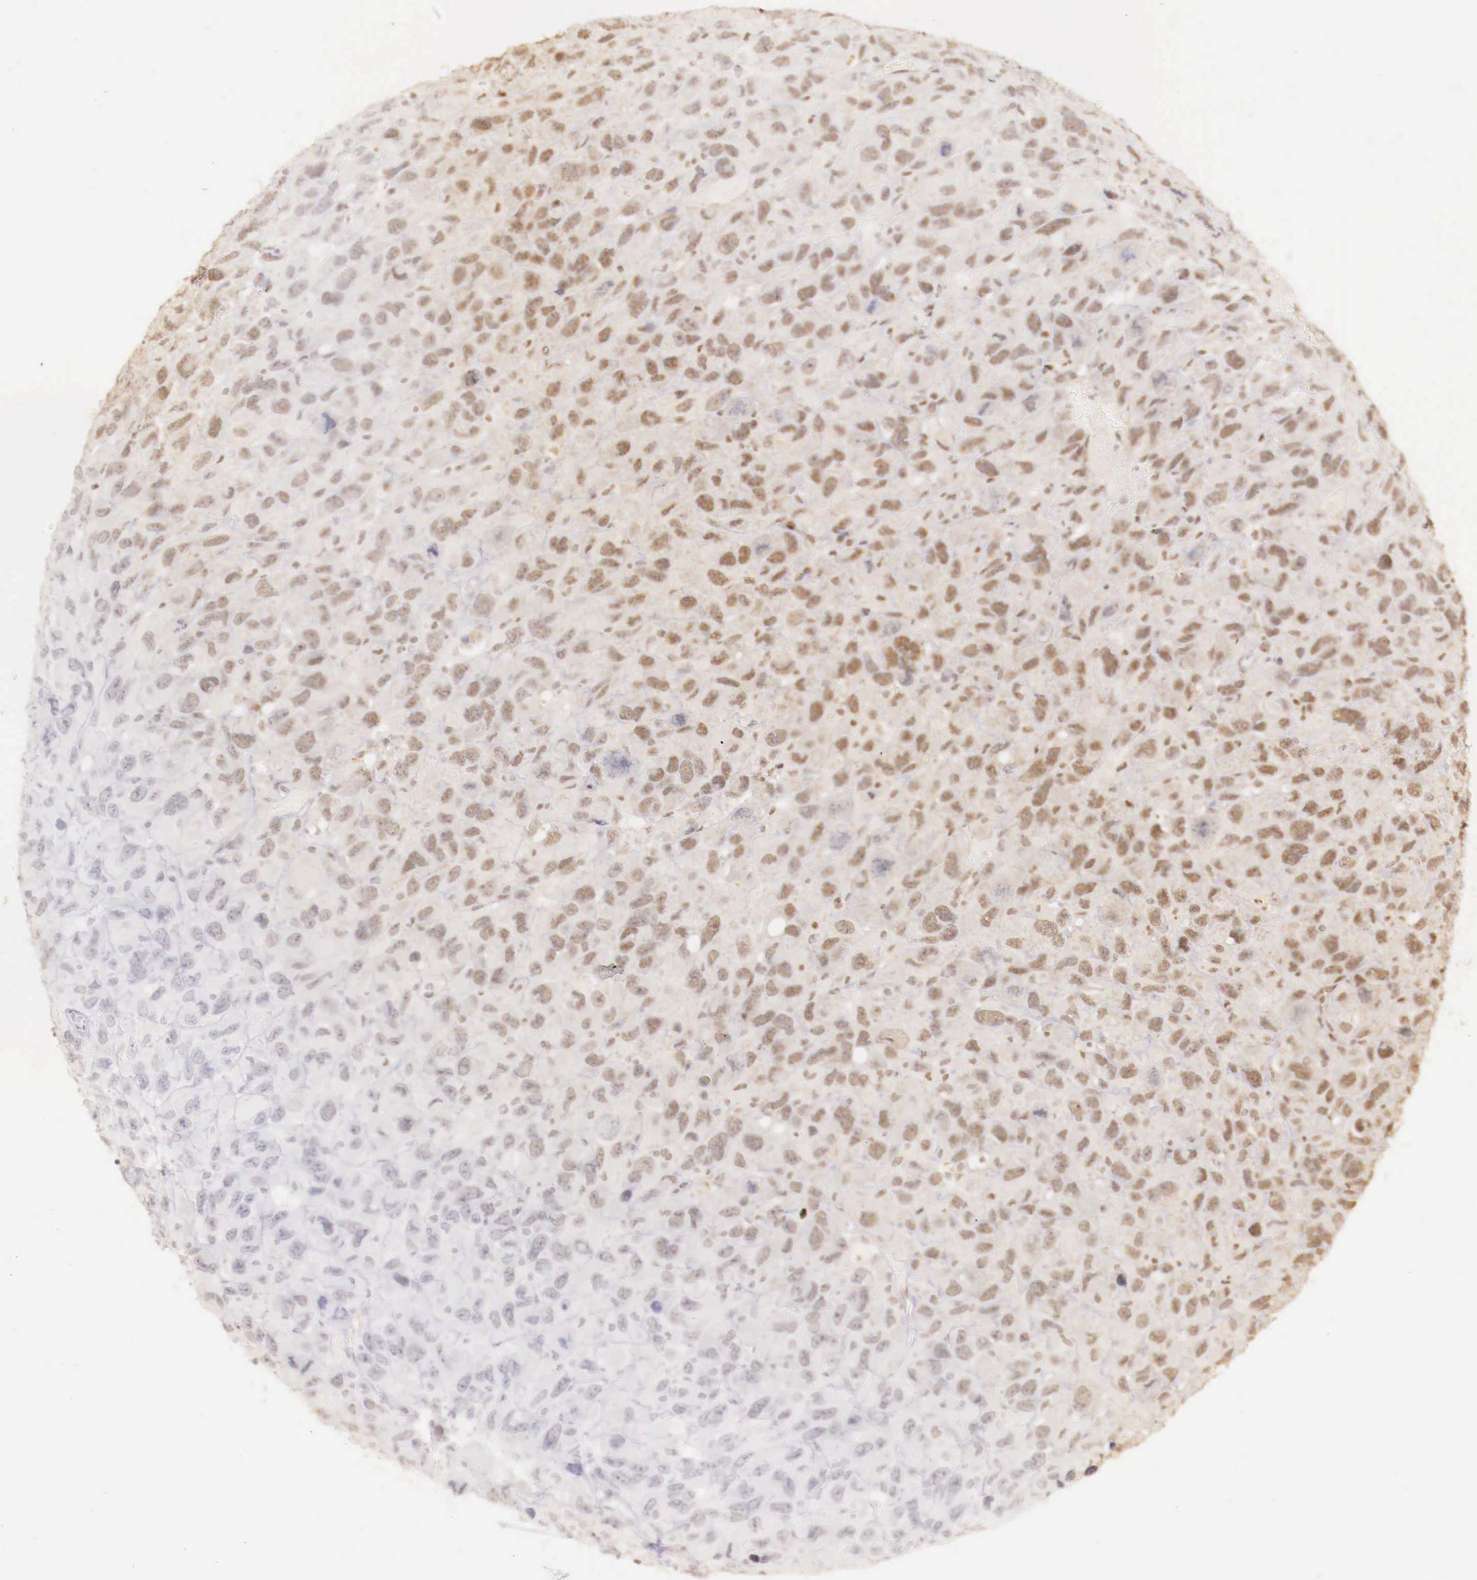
{"staining": {"intensity": "weak", "quantity": "25%-75%", "location": "nuclear"}, "tissue": "renal cancer", "cell_type": "Tumor cells", "image_type": "cancer", "snomed": [{"axis": "morphology", "description": "Adenocarcinoma, NOS"}, {"axis": "topography", "description": "Kidney"}], "caption": "An image showing weak nuclear expression in approximately 25%-75% of tumor cells in renal adenocarcinoma, as visualized by brown immunohistochemical staining.", "gene": "SP1", "patient": {"sex": "male", "age": 79}}